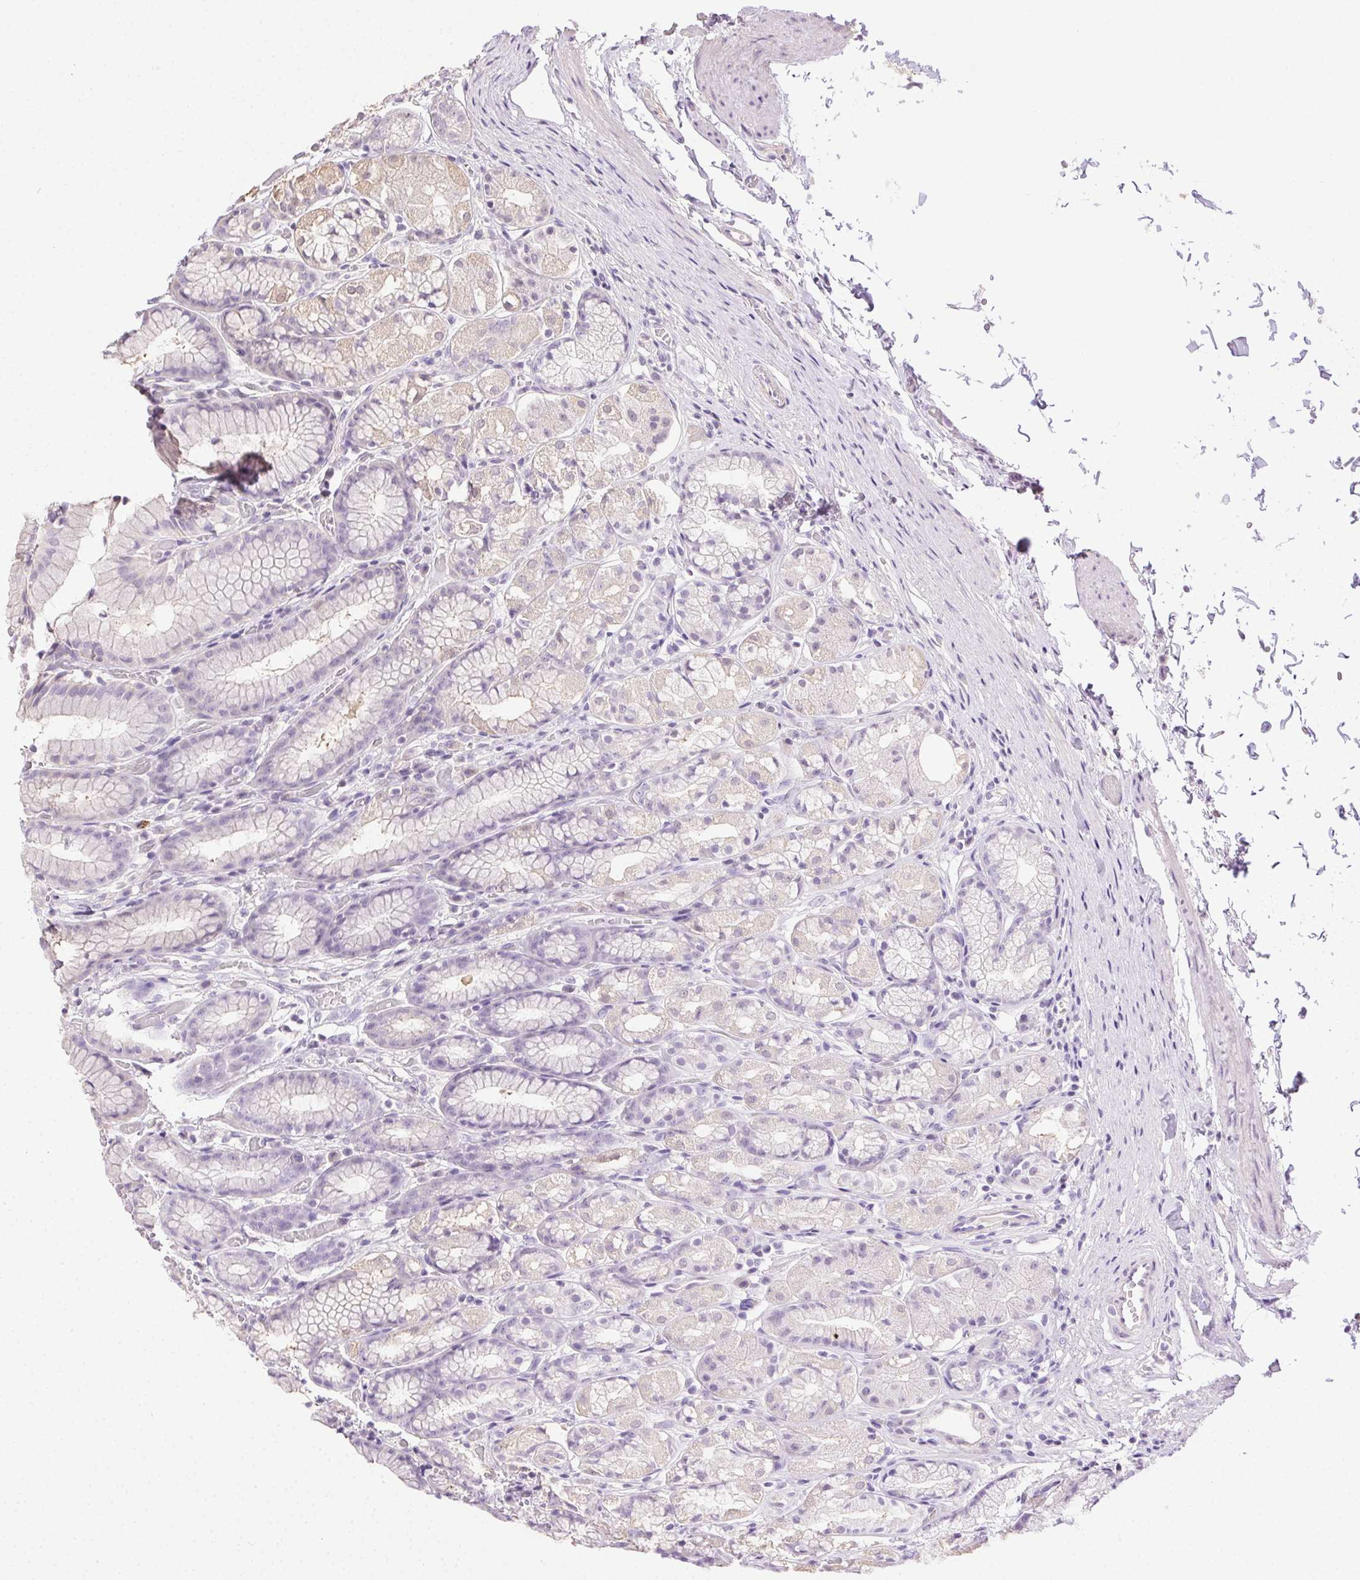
{"staining": {"intensity": "weak", "quantity": "<25%", "location": "cytoplasmic/membranous"}, "tissue": "stomach", "cell_type": "Glandular cells", "image_type": "normal", "snomed": [{"axis": "morphology", "description": "Normal tissue, NOS"}, {"axis": "topography", "description": "Stomach"}], "caption": "The photomicrograph exhibits no staining of glandular cells in unremarkable stomach. Nuclei are stained in blue.", "gene": "SYCE2", "patient": {"sex": "male", "age": 70}}